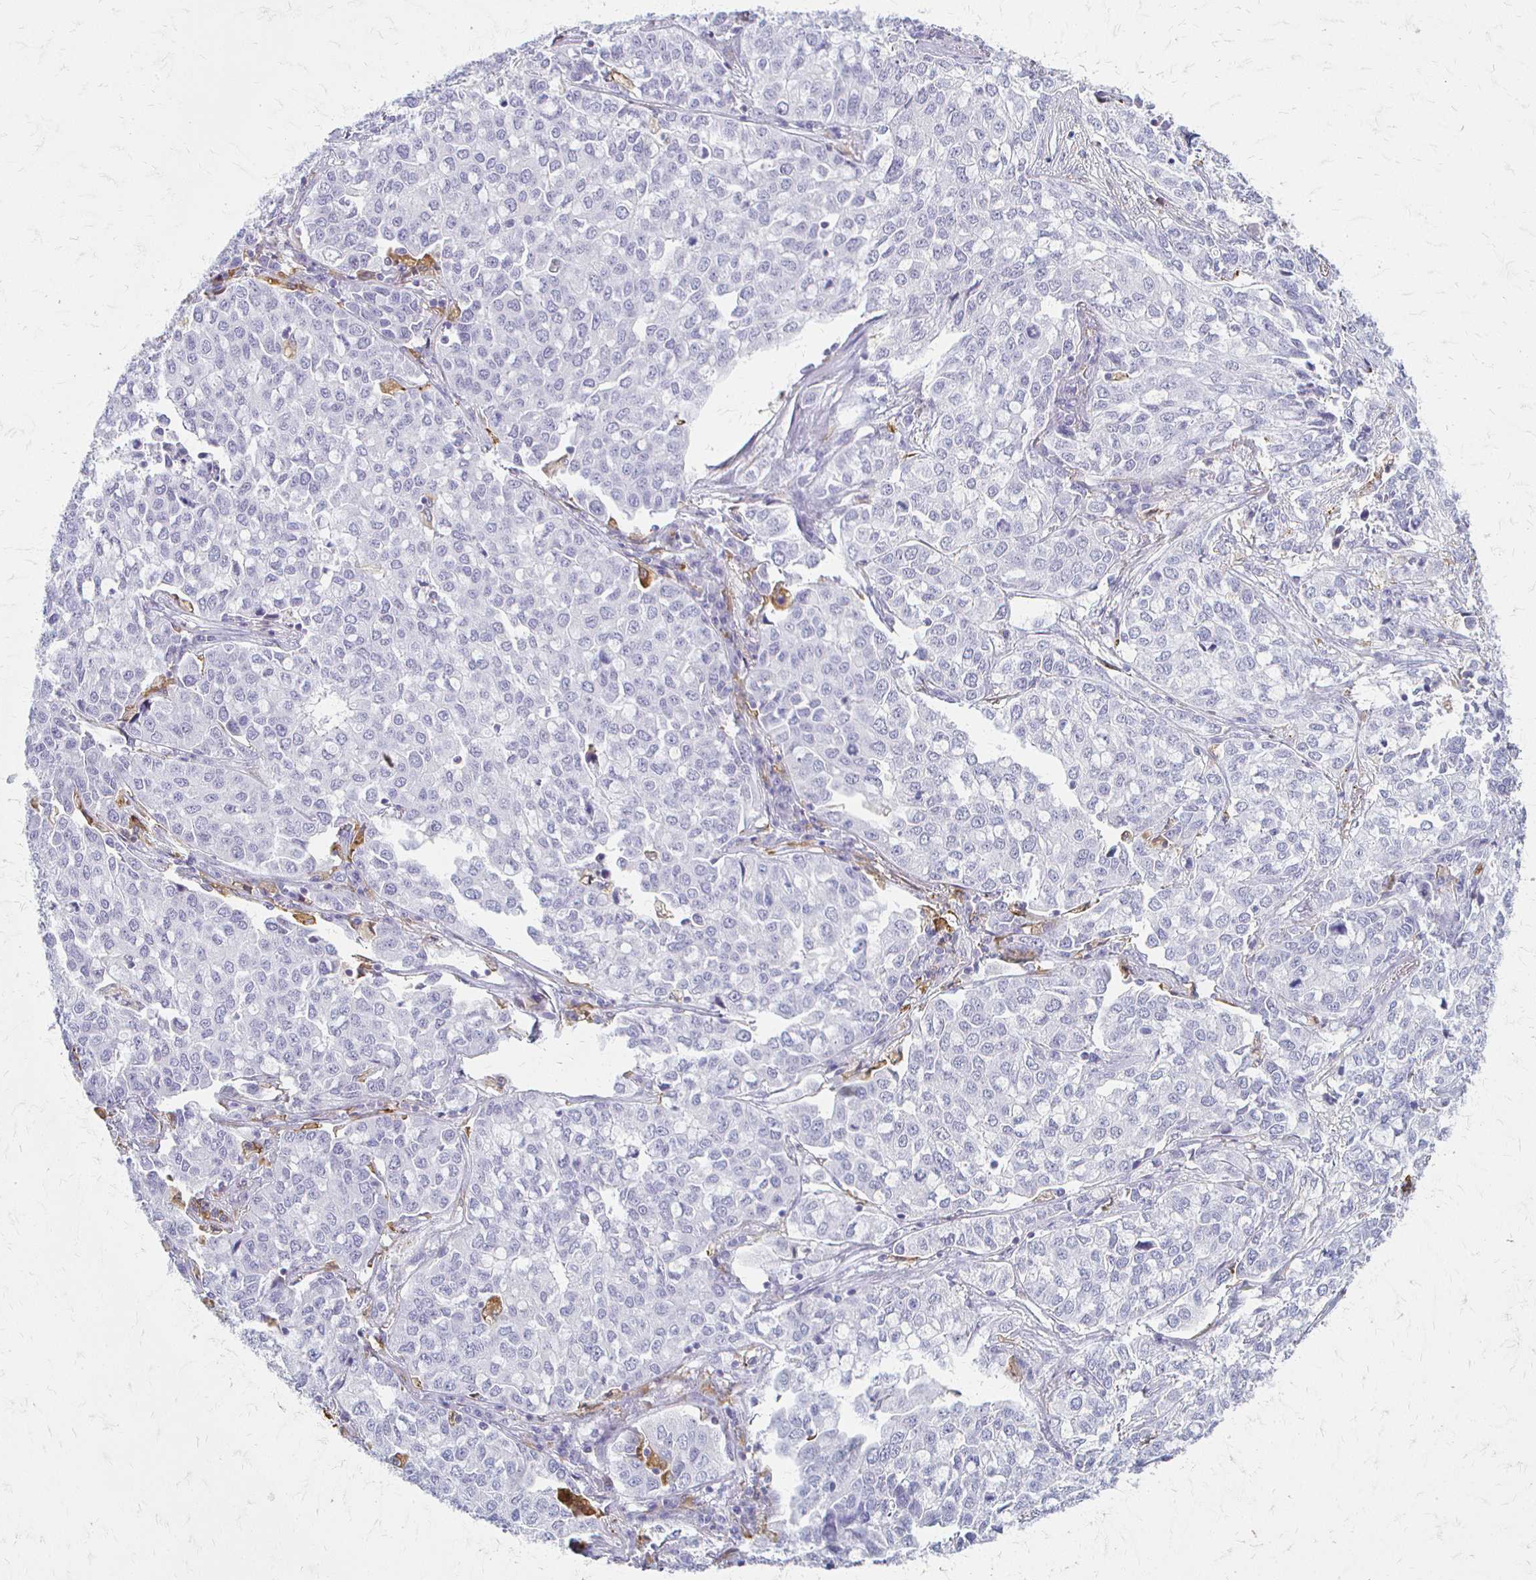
{"staining": {"intensity": "negative", "quantity": "none", "location": "none"}, "tissue": "lung cancer", "cell_type": "Tumor cells", "image_type": "cancer", "snomed": [{"axis": "morphology", "description": "Adenocarcinoma, NOS"}, {"axis": "morphology", "description": "Adenocarcinoma, metastatic, NOS"}, {"axis": "topography", "description": "Lymph node"}, {"axis": "topography", "description": "Lung"}], "caption": "A high-resolution image shows IHC staining of lung cancer (metastatic adenocarcinoma), which exhibits no significant staining in tumor cells. (Brightfield microscopy of DAB (3,3'-diaminobenzidine) immunohistochemistry at high magnification).", "gene": "ACP5", "patient": {"sex": "female", "age": 65}}